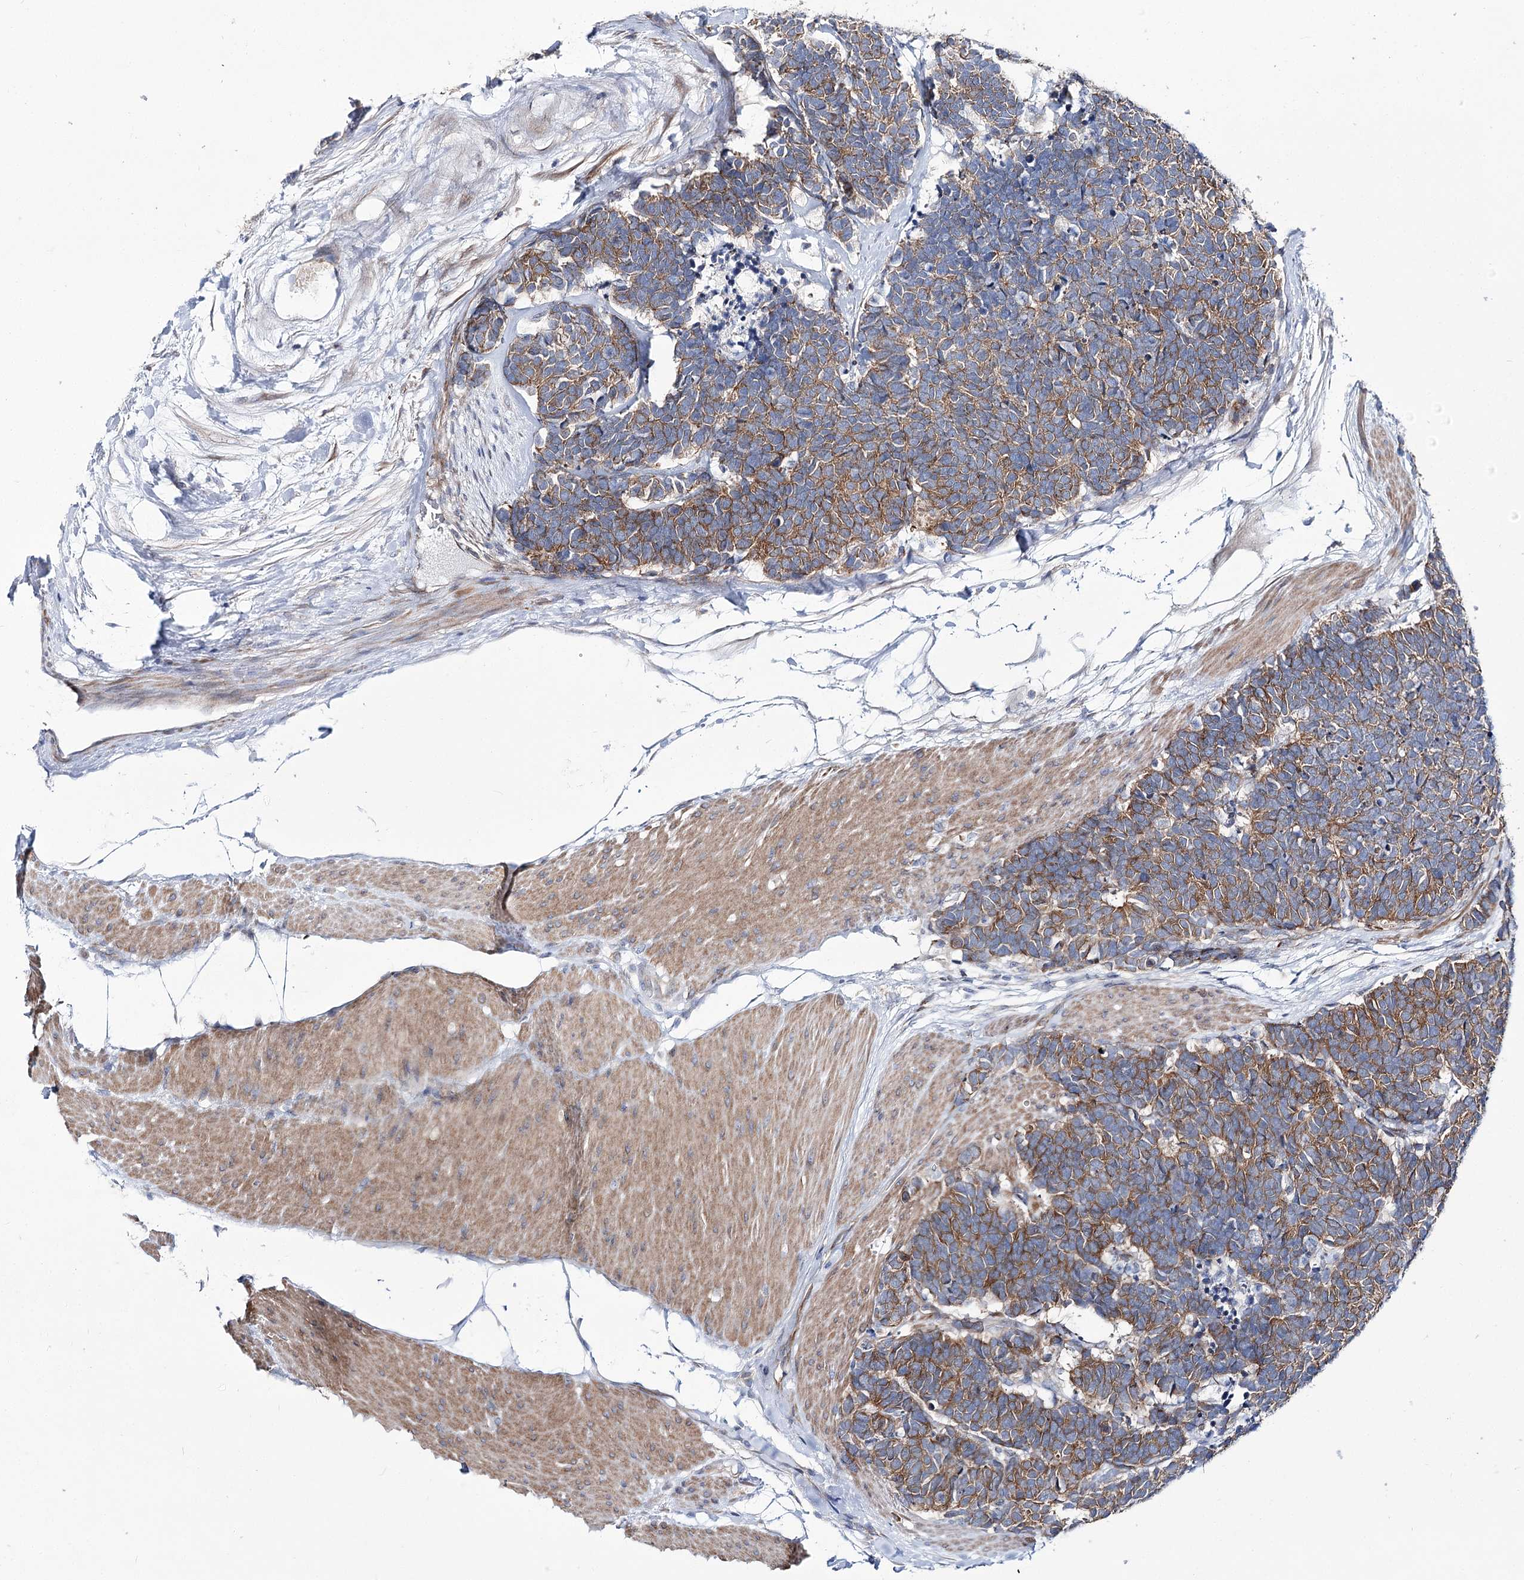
{"staining": {"intensity": "moderate", "quantity": ">75%", "location": "cytoplasmic/membranous"}, "tissue": "carcinoid", "cell_type": "Tumor cells", "image_type": "cancer", "snomed": [{"axis": "morphology", "description": "Carcinoma, NOS"}, {"axis": "morphology", "description": "Carcinoid, malignant, NOS"}, {"axis": "topography", "description": "Urinary bladder"}], "caption": "The image demonstrates immunohistochemical staining of carcinoid. There is moderate cytoplasmic/membranous staining is appreciated in about >75% of tumor cells. (IHC, brightfield microscopy, high magnification).", "gene": "ARHGAP32", "patient": {"sex": "male", "age": 57}}